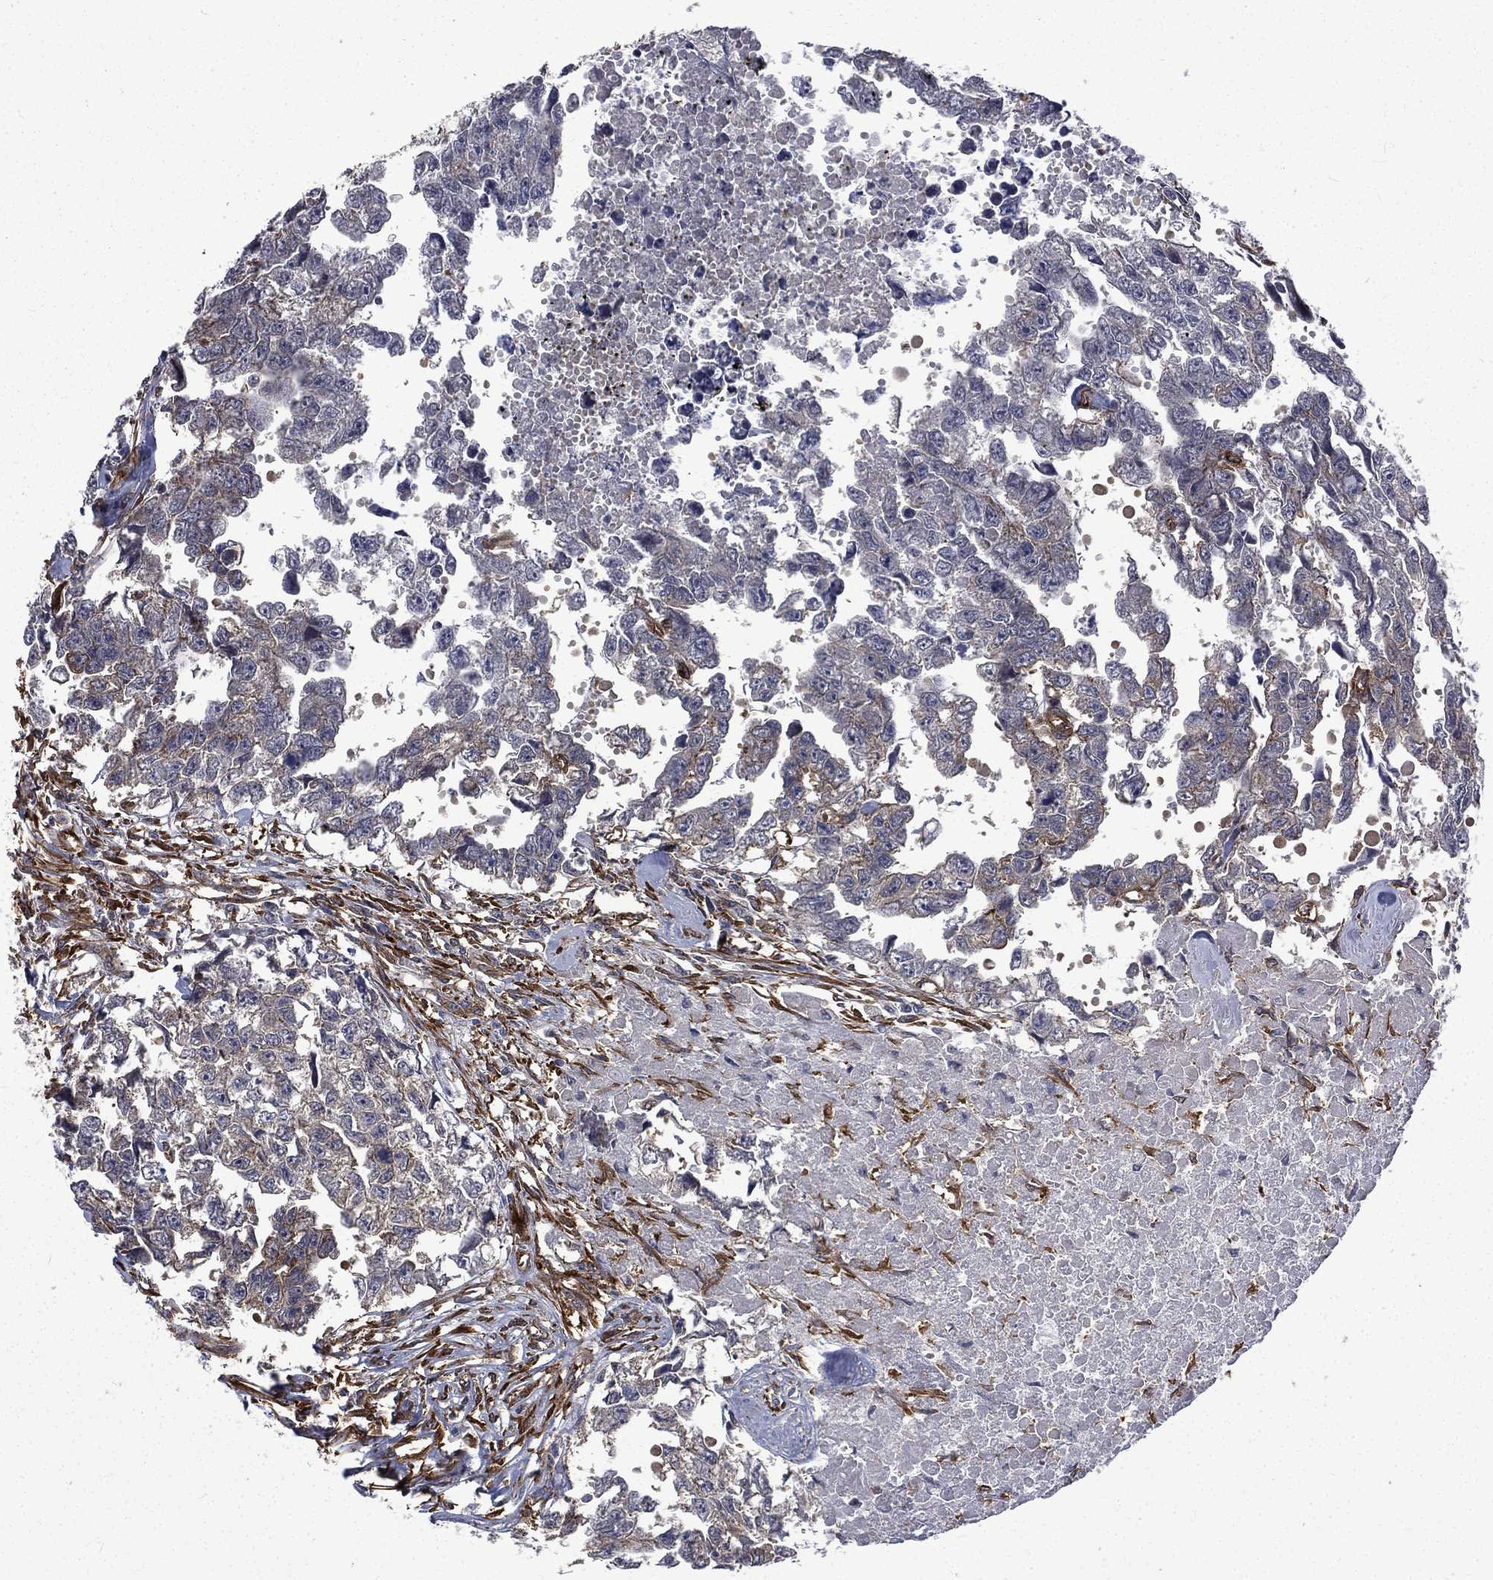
{"staining": {"intensity": "negative", "quantity": "none", "location": "none"}, "tissue": "testis cancer", "cell_type": "Tumor cells", "image_type": "cancer", "snomed": [{"axis": "morphology", "description": "Carcinoma, Embryonal, NOS"}, {"axis": "morphology", "description": "Teratoma, malignant, NOS"}, {"axis": "topography", "description": "Testis"}], "caption": "Testis cancer (embryonal carcinoma) was stained to show a protein in brown. There is no significant staining in tumor cells. (Brightfield microscopy of DAB immunohistochemistry (IHC) at high magnification).", "gene": "PPFIBP1", "patient": {"sex": "male", "age": 44}}